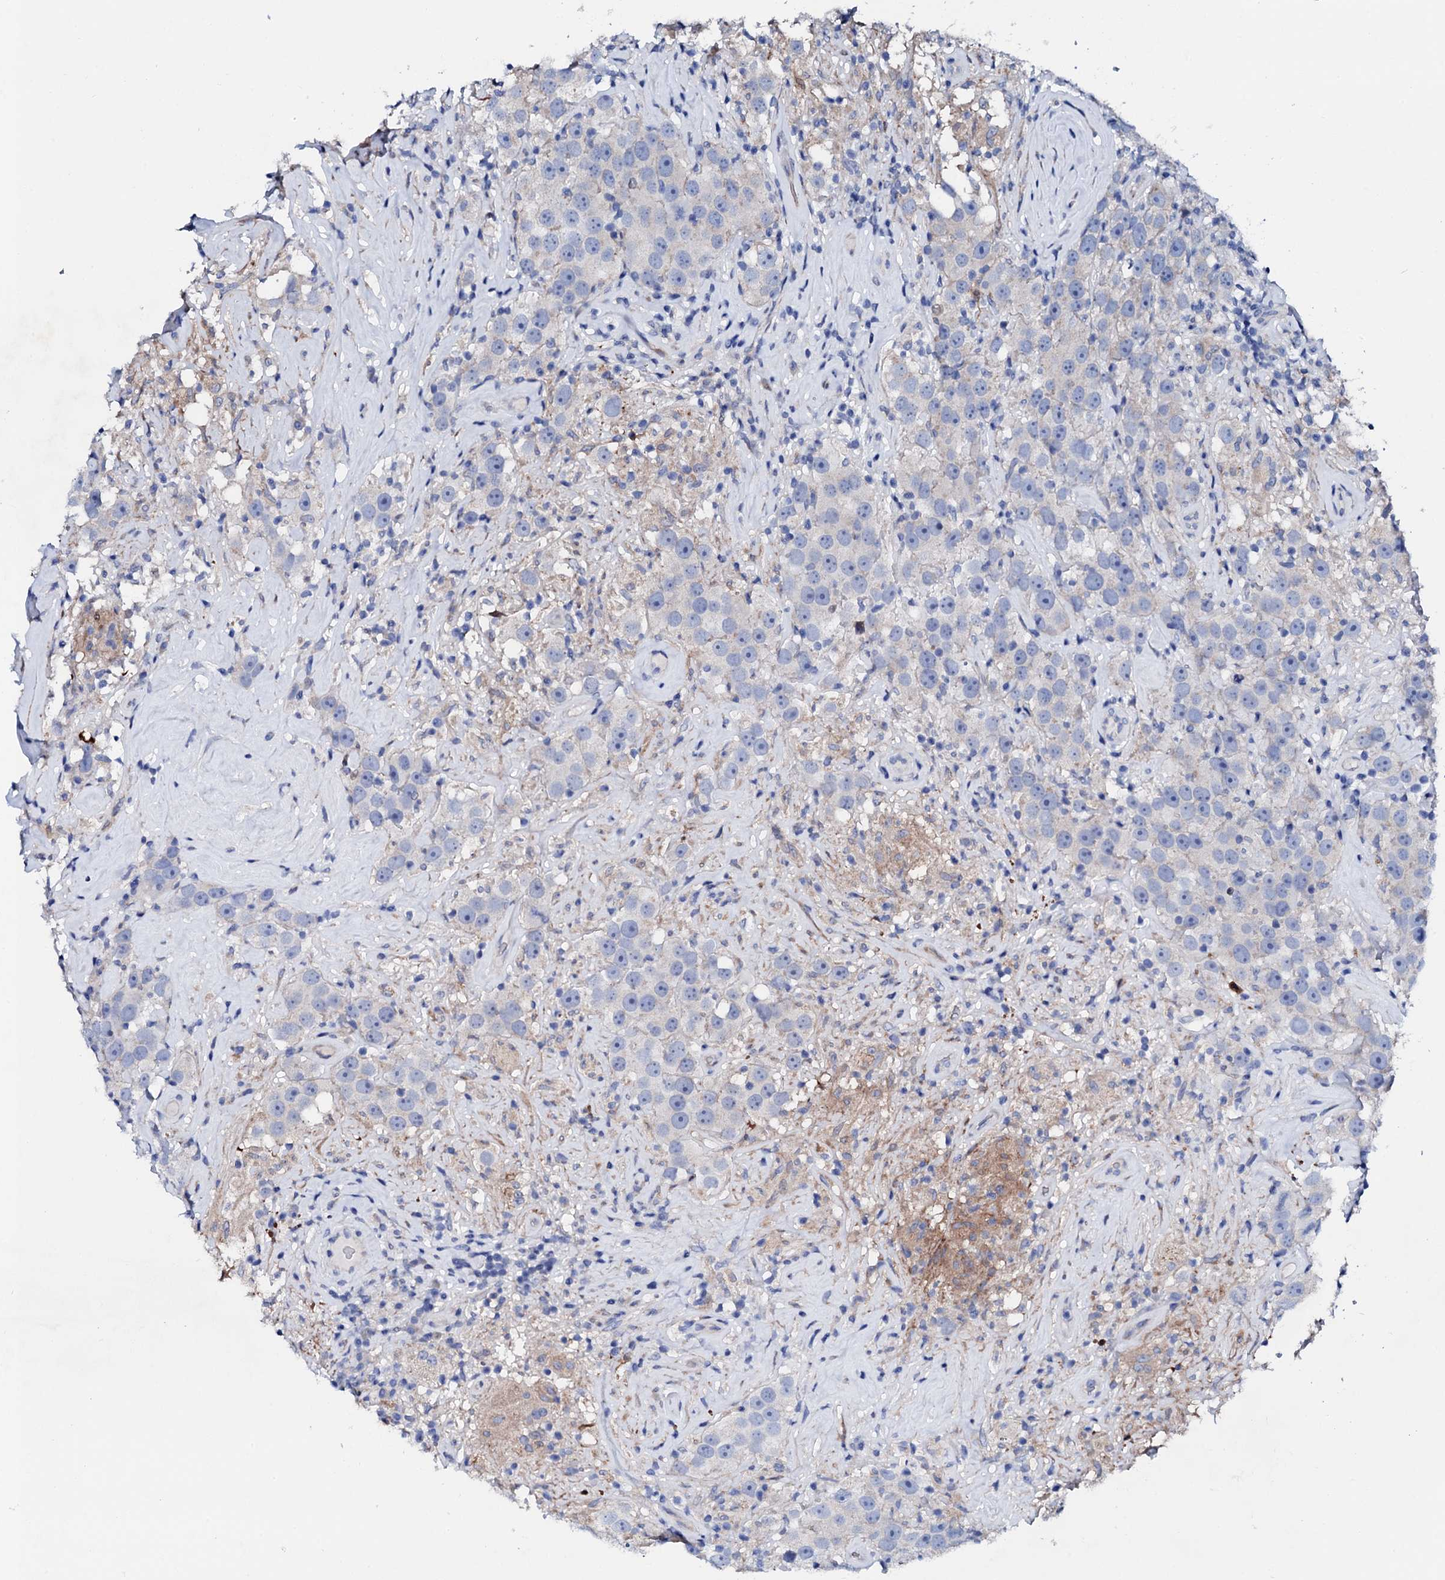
{"staining": {"intensity": "negative", "quantity": "none", "location": "none"}, "tissue": "testis cancer", "cell_type": "Tumor cells", "image_type": "cancer", "snomed": [{"axis": "morphology", "description": "Seminoma, NOS"}, {"axis": "topography", "description": "Testis"}], "caption": "DAB immunohistochemical staining of human testis seminoma reveals no significant positivity in tumor cells.", "gene": "TRDN", "patient": {"sex": "male", "age": 49}}